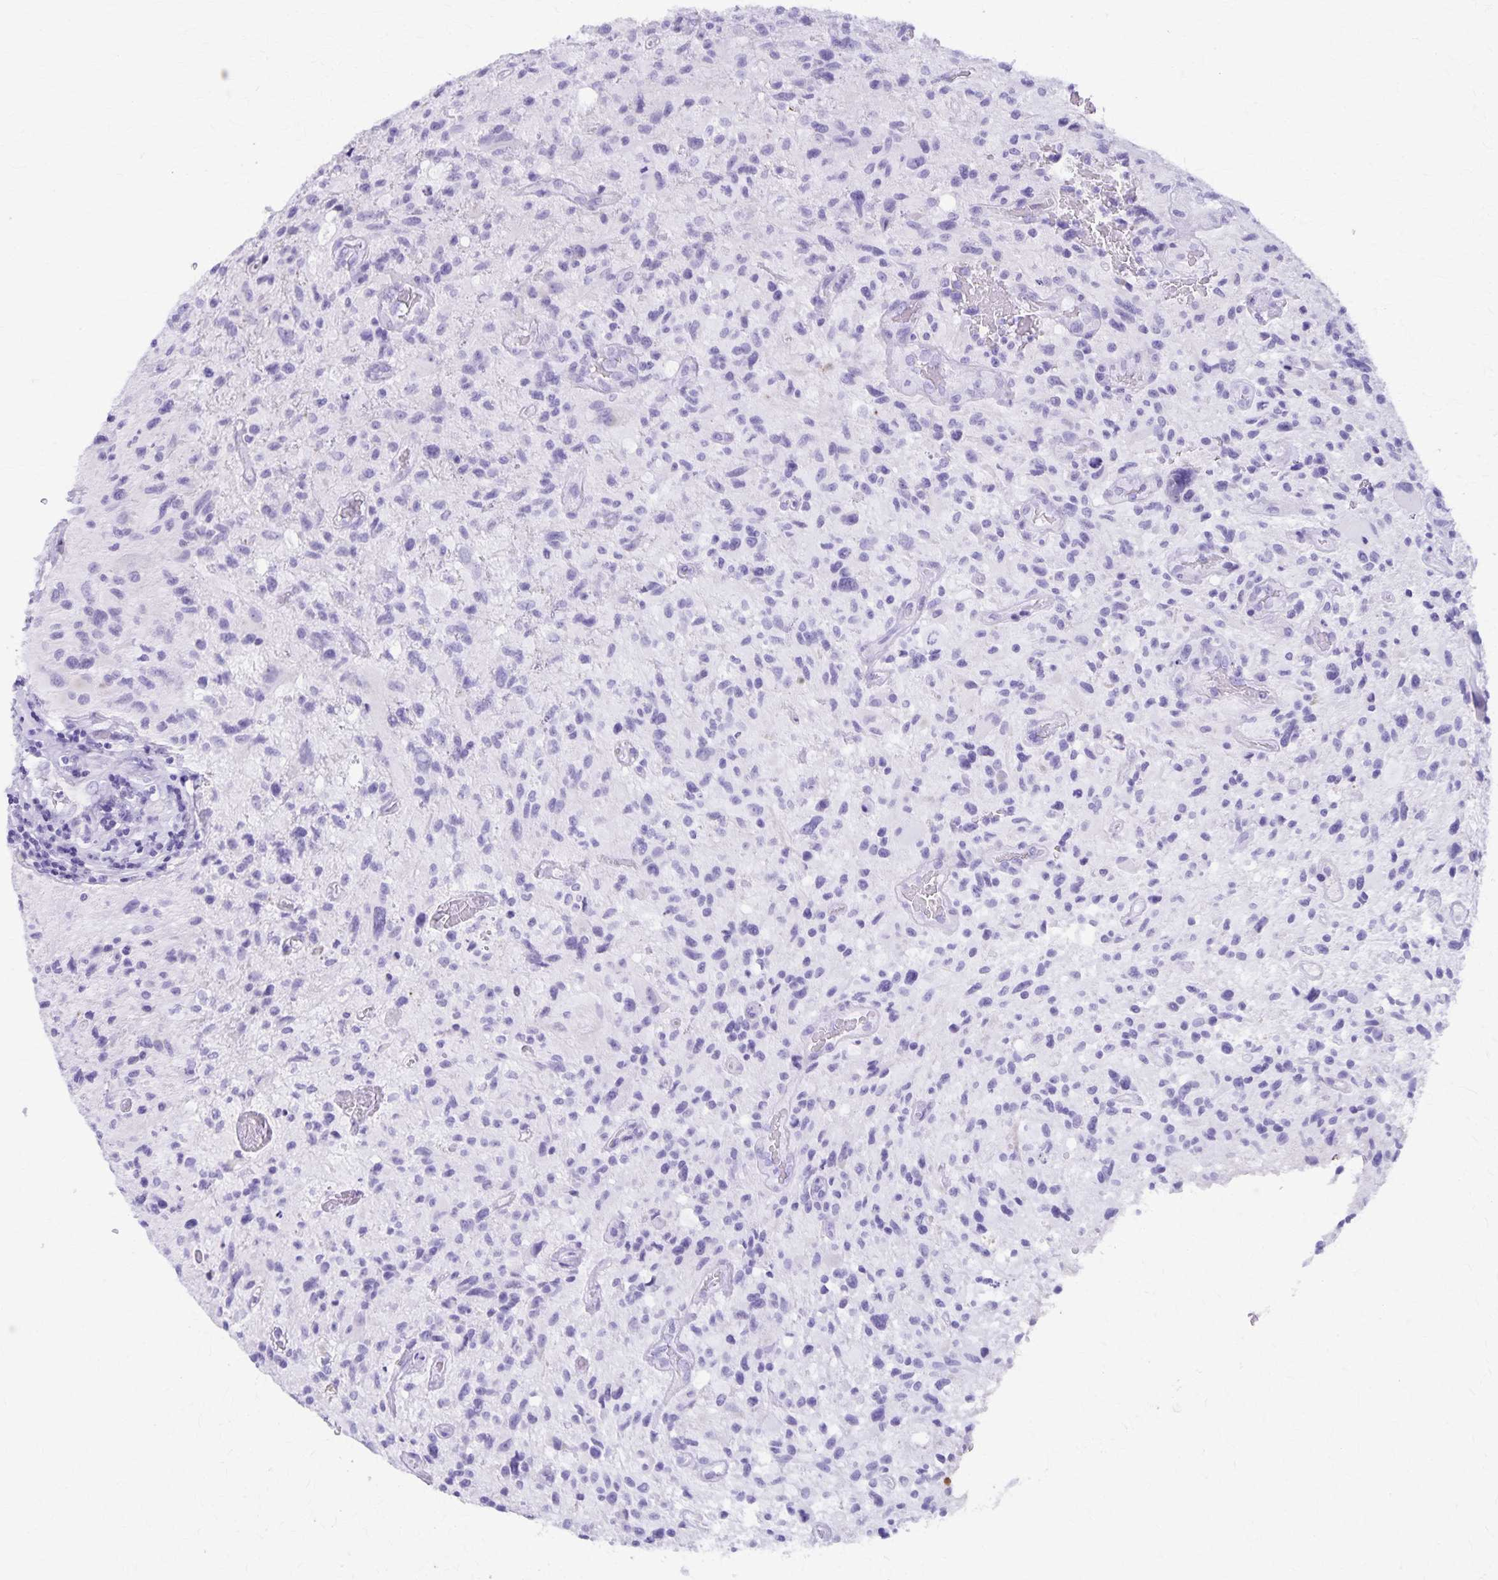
{"staining": {"intensity": "negative", "quantity": "none", "location": "none"}, "tissue": "glioma", "cell_type": "Tumor cells", "image_type": "cancer", "snomed": [{"axis": "morphology", "description": "Glioma, malignant, High grade"}, {"axis": "topography", "description": "Brain"}], "caption": "High magnification brightfield microscopy of glioma stained with DAB (brown) and counterstained with hematoxylin (blue): tumor cells show no significant positivity.", "gene": "DEFA5", "patient": {"sex": "male", "age": 63}}